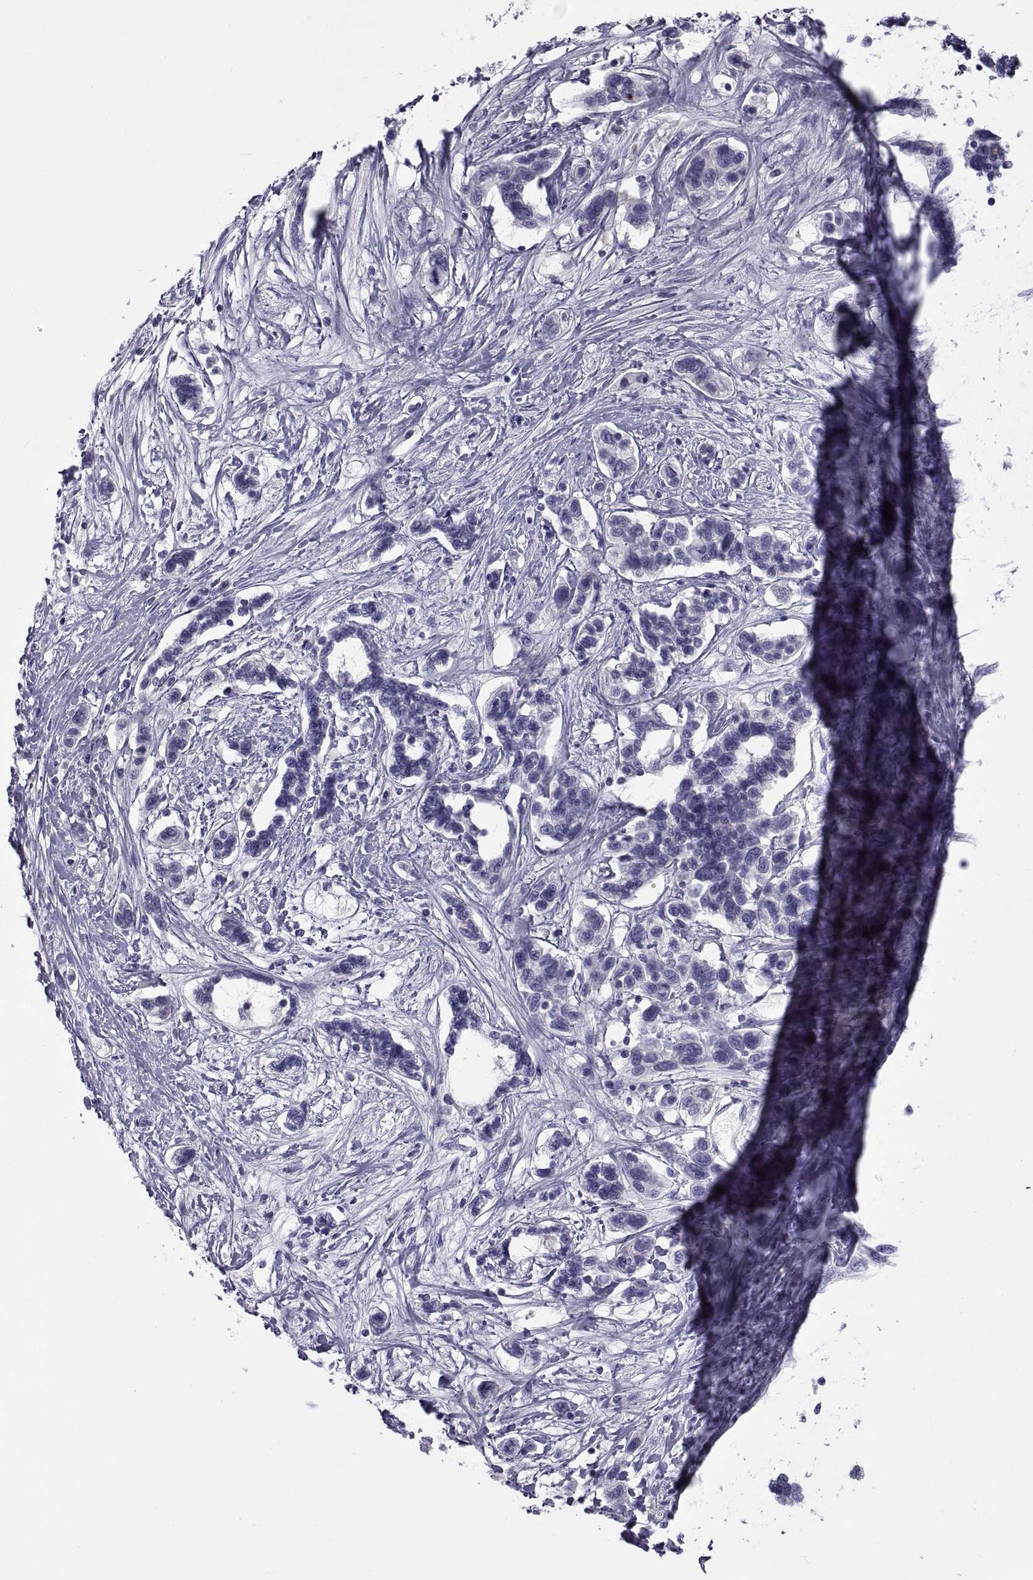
{"staining": {"intensity": "negative", "quantity": "none", "location": "none"}, "tissue": "liver cancer", "cell_type": "Tumor cells", "image_type": "cancer", "snomed": [{"axis": "morphology", "description": "Adenocarcinoma, NOS"}, {"axis": "morphology", "description": "Cholangiocarcinoma"}, {"axis": "topography", "description": "Liver"}], "caption": "An immunohistochemistry (IHC) micrograph of liver cancer is shown. There is no staining in tumor cells of liver cancer.", "gene": "NPTX2", "patient": {"sex": "male", "age": 64}}